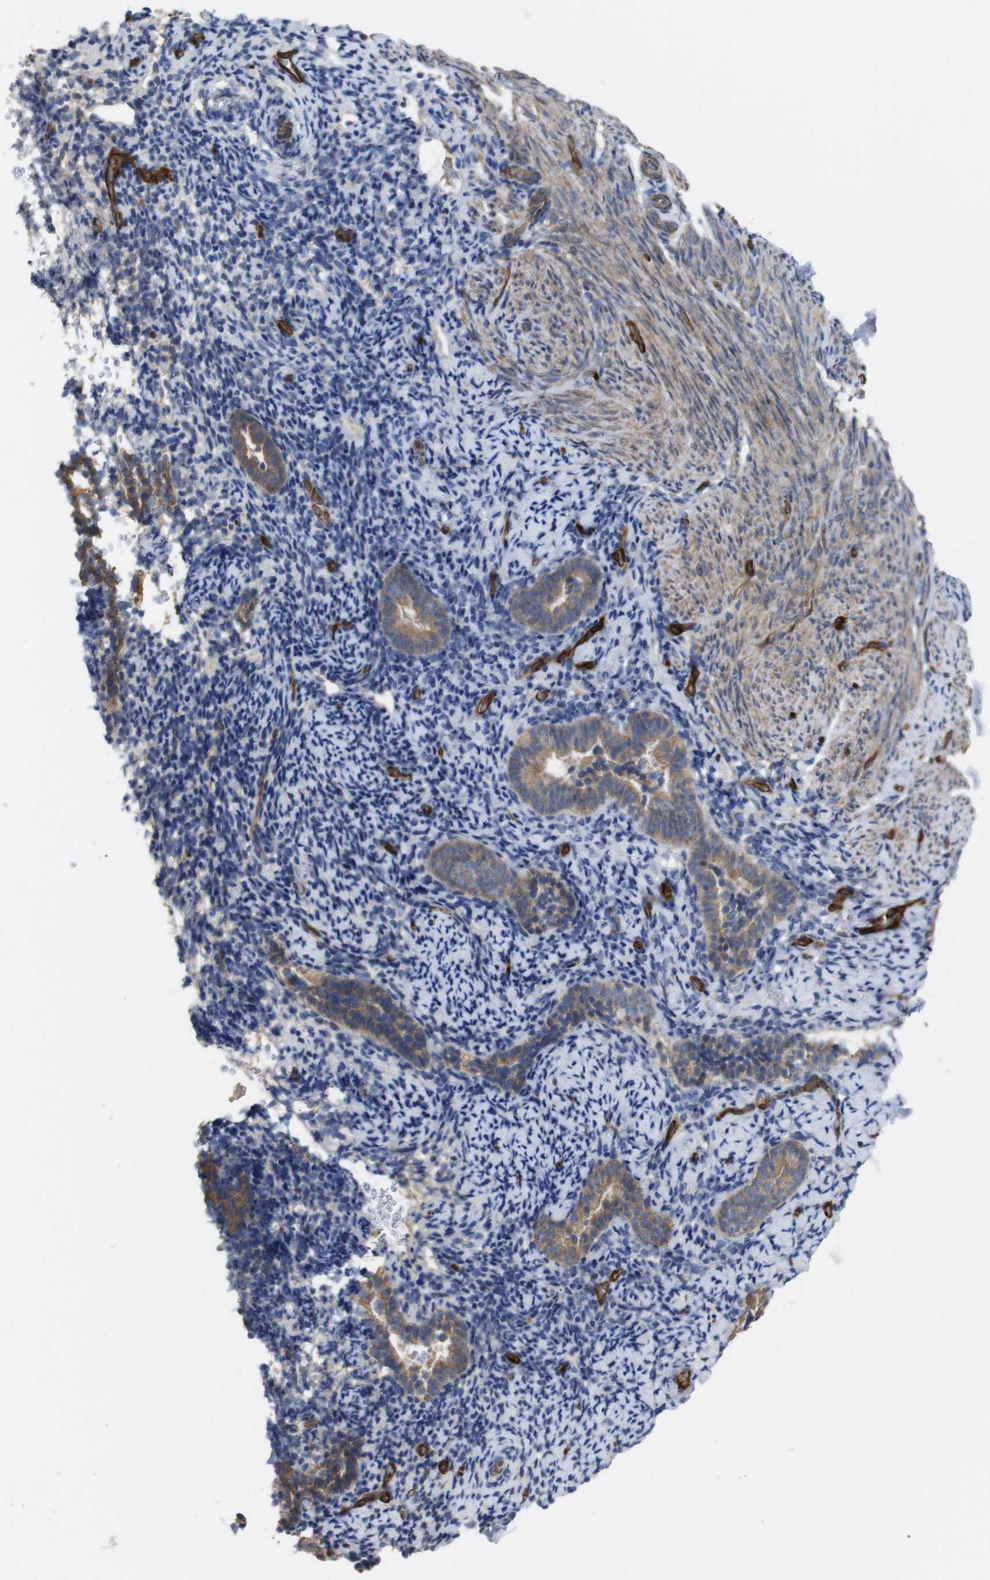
{"staining": {"intensity": "negative", "quantity": "none", "location": "none"}, "tissue": "endometrium", "cell_type": "Cells in endometrial stroma", "image_type": "normal", "snomed": [{"axis": "morphology", "description": "Normal tissue, NOS"}, {"axis": "topography", "description": "Endometrium"}], "caption": "Endometrium was stained to show a protein in brown. There is no significant positivity in cells in endometrial stroma. Brightfield microscopy of IHC stained with DAB (brown) and hematoxylin (blue), captured at high magnification.", "gene": "TIAM1", "patient": {"sex": "female", "age": 51}}